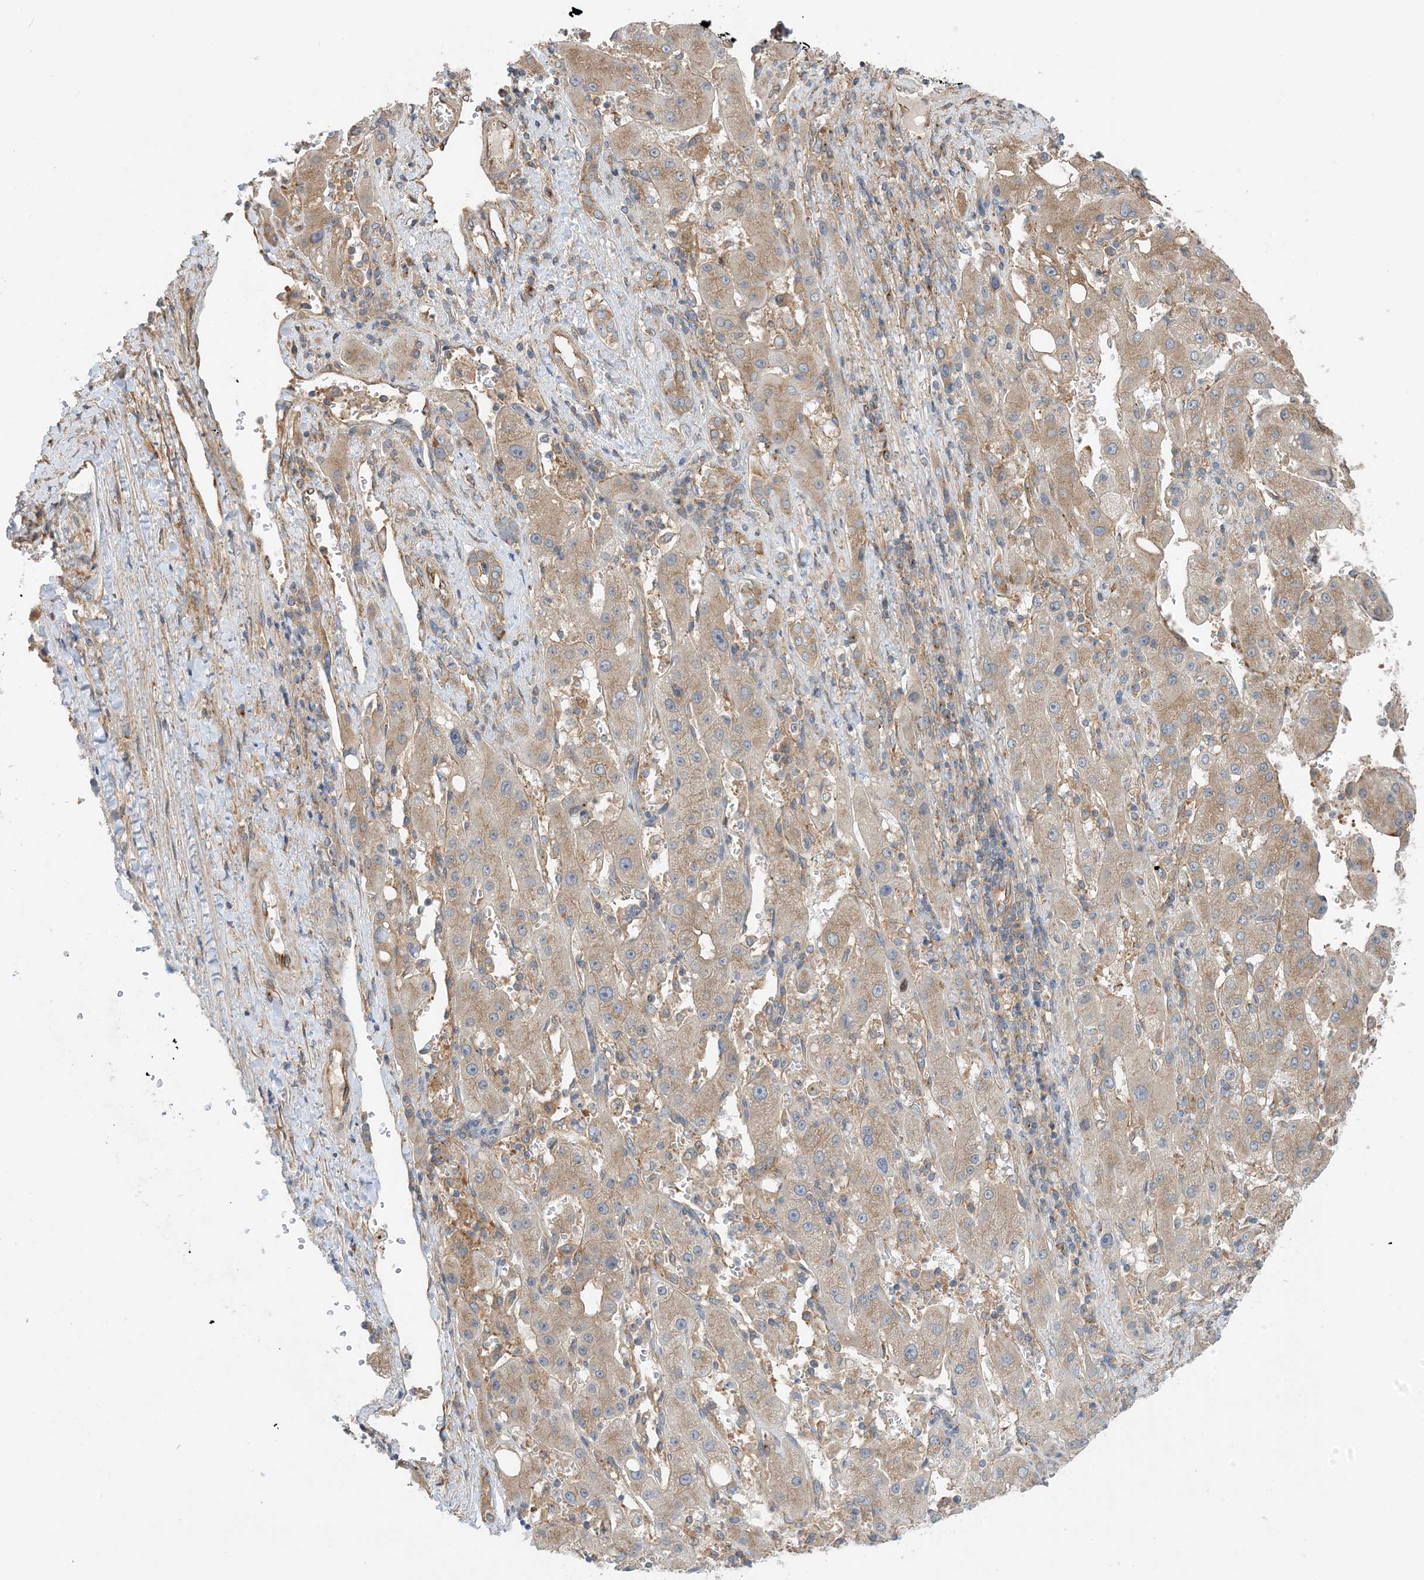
{"staining": {"intensity": "weak", "quantity": "25%-75%", "location": "cytoplasmic/membranous"}, "tissue": "liver cancer", "cell_type": "Tumor cells", "image_type": "cancer", "snomed": [{"axis": "morphology", "description": "Carcinoma, Hepatocellular, NOS"}, {"axis": "topography", "description": "Liver"}], "caption": "Hepatocellular carcinoma (liver) stained with a brown dye displays weak cytoplasmic/membranous positive staining in approximately 25%-75% of tumor cells.", "gene": "SIDT1", "patient": {"sex": "female", "age": 73}}